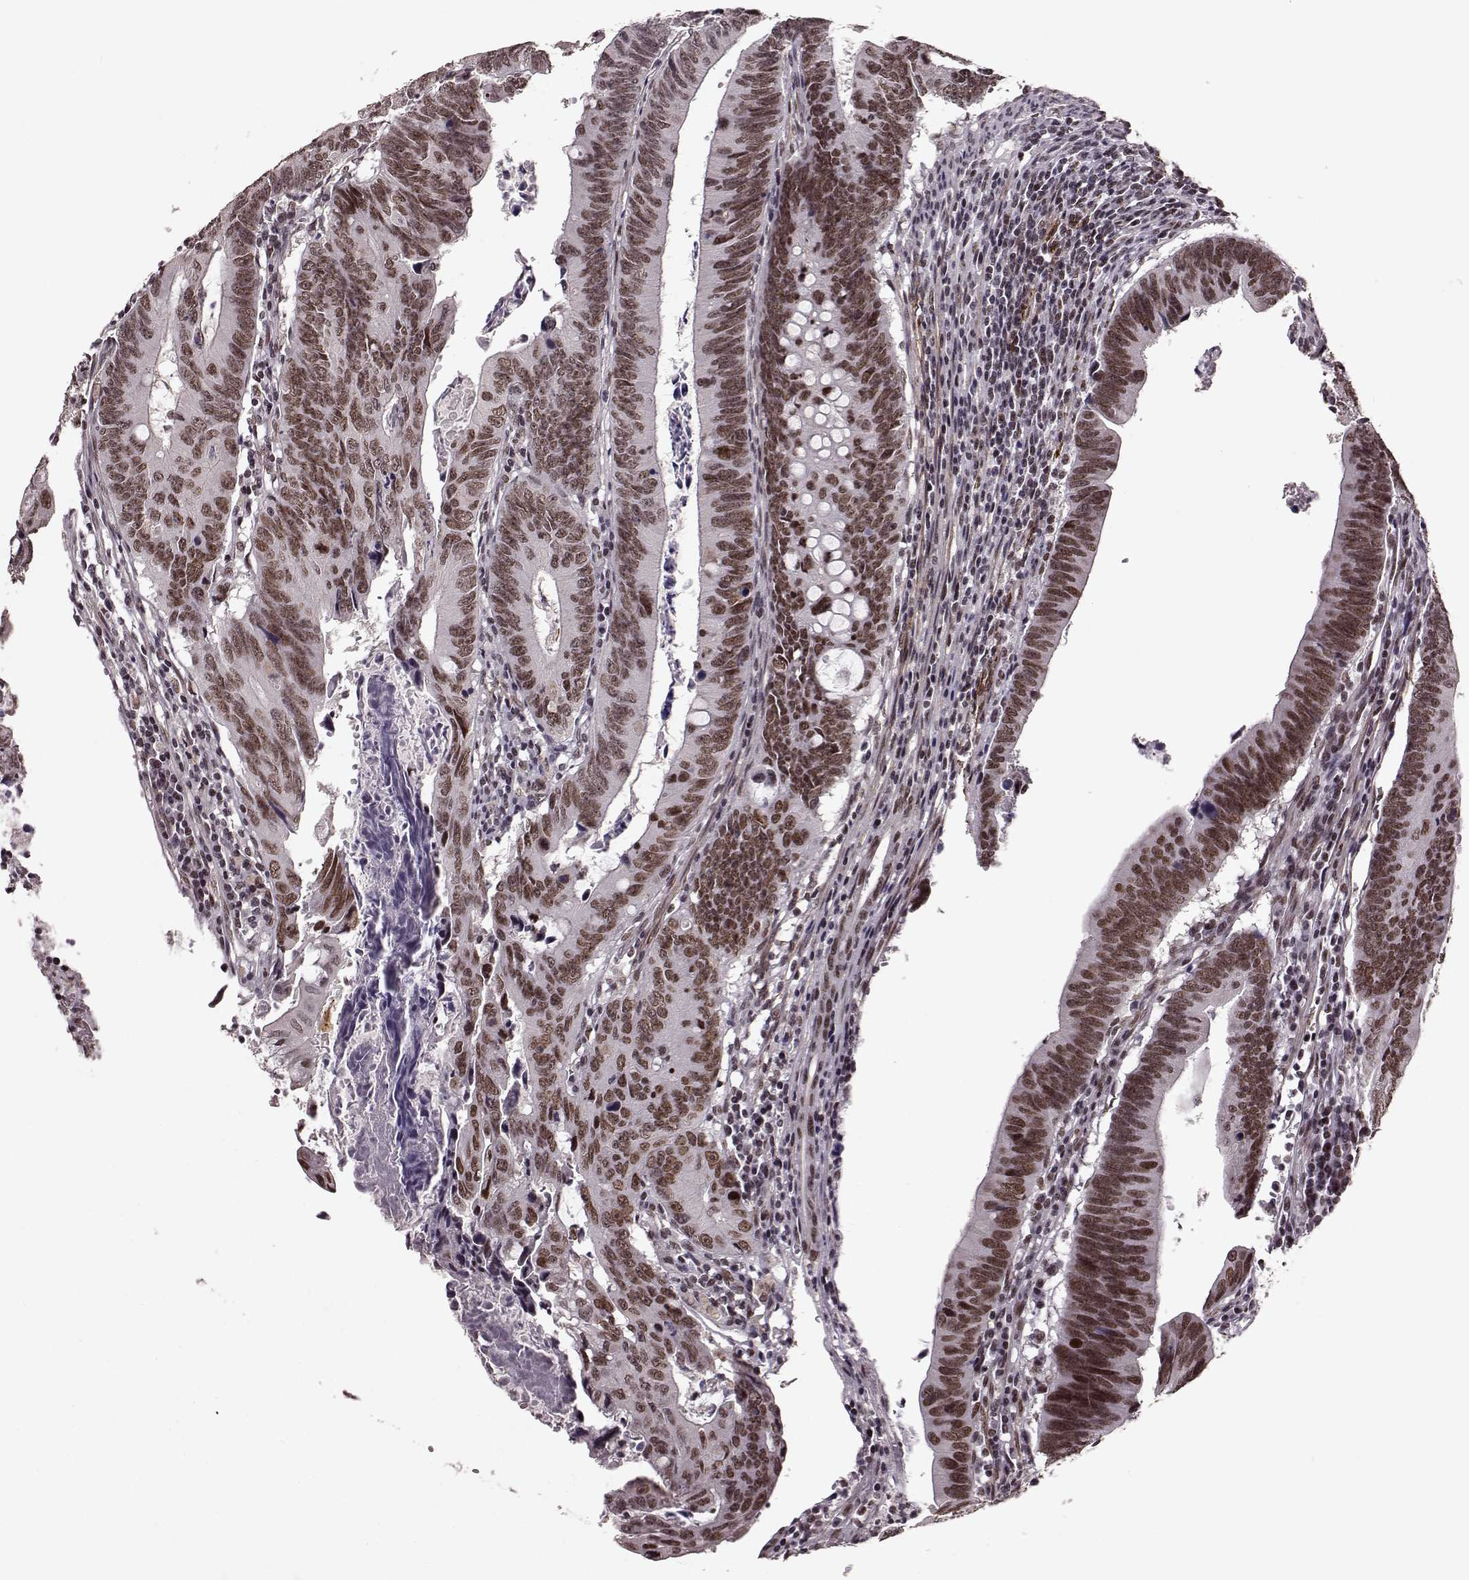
{"staining": {"intensity": "moderate", "quantity": ">75%", "location": "nuclear"}, "tissue": "colorectal cancer", "cell_type": "Tumor cells", "image_type": "cancer", "snomed": [{"axis": "morphology", "description": "Adenocarcinoma, NOS"}, {"axis": "topography", "description": "Colon"}], "caption": "IHC of colorectal adenocarcinoma displays medium levels of moderate nuclear expression in approximately >75% of tumor cells.", "gene": "RRAGD", "patient": {"sex": "female", "age": 87}}